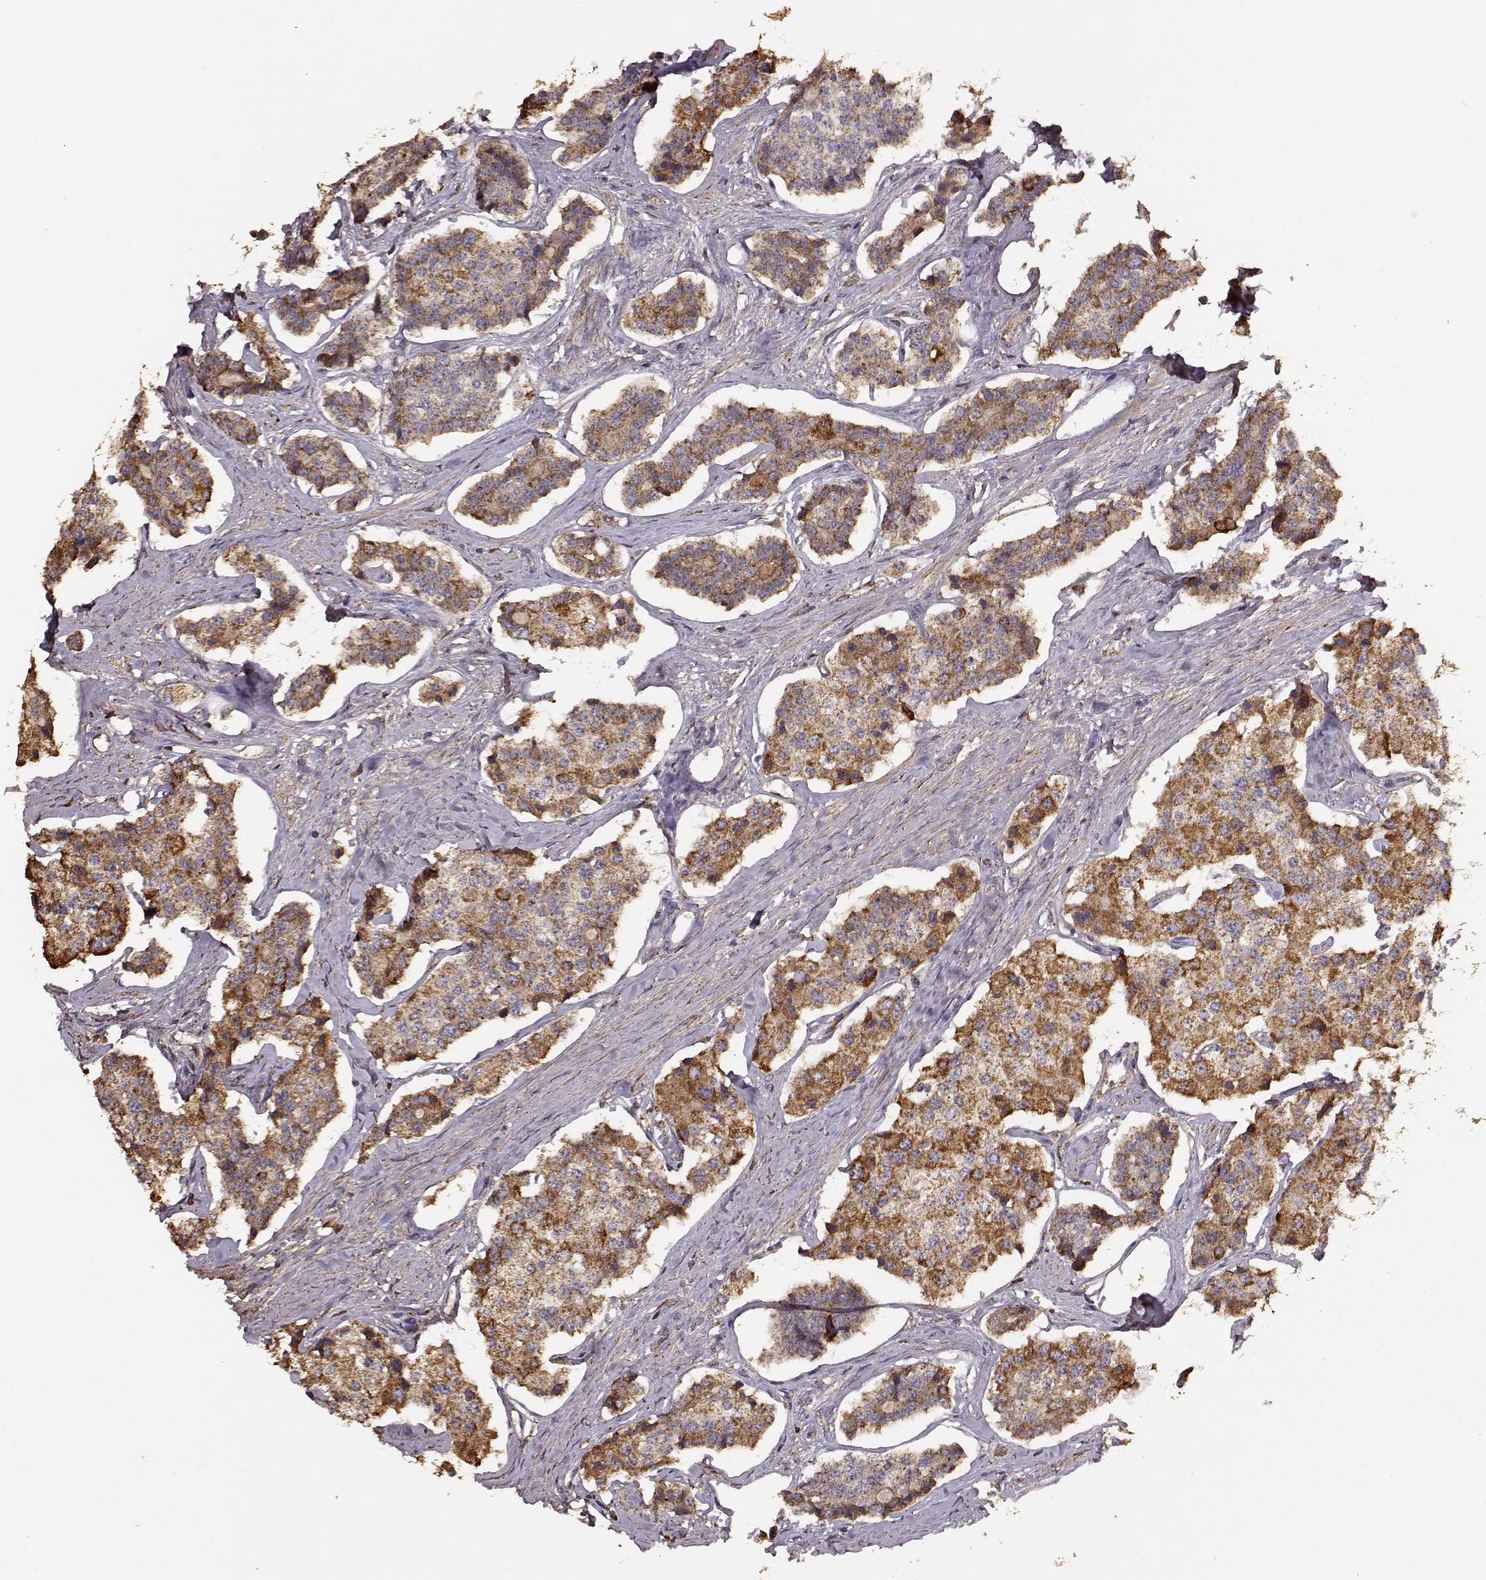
{"staining": {"intensity": "moderate", "quantity": ">75%", "location": "cytoplasmic/membranous"}, "tissue": "carcinoid", "cell_type": "Tumor cells", "image_type": "cancer", "snomed": [{"axis": "morphology", "description": "Carcinoid, malignant, NOS"}, {"axis": "topography", "description": "Small intestine"}], "caption": "There is medium levels of moderate cytoplasmic/membranous staining in tumor cells of malignant carcinoid, as demonstrated by immunohistochemical staining (brown color).", "gene": "PTGES2", "patient": {"sex": "female", "age": 65}}